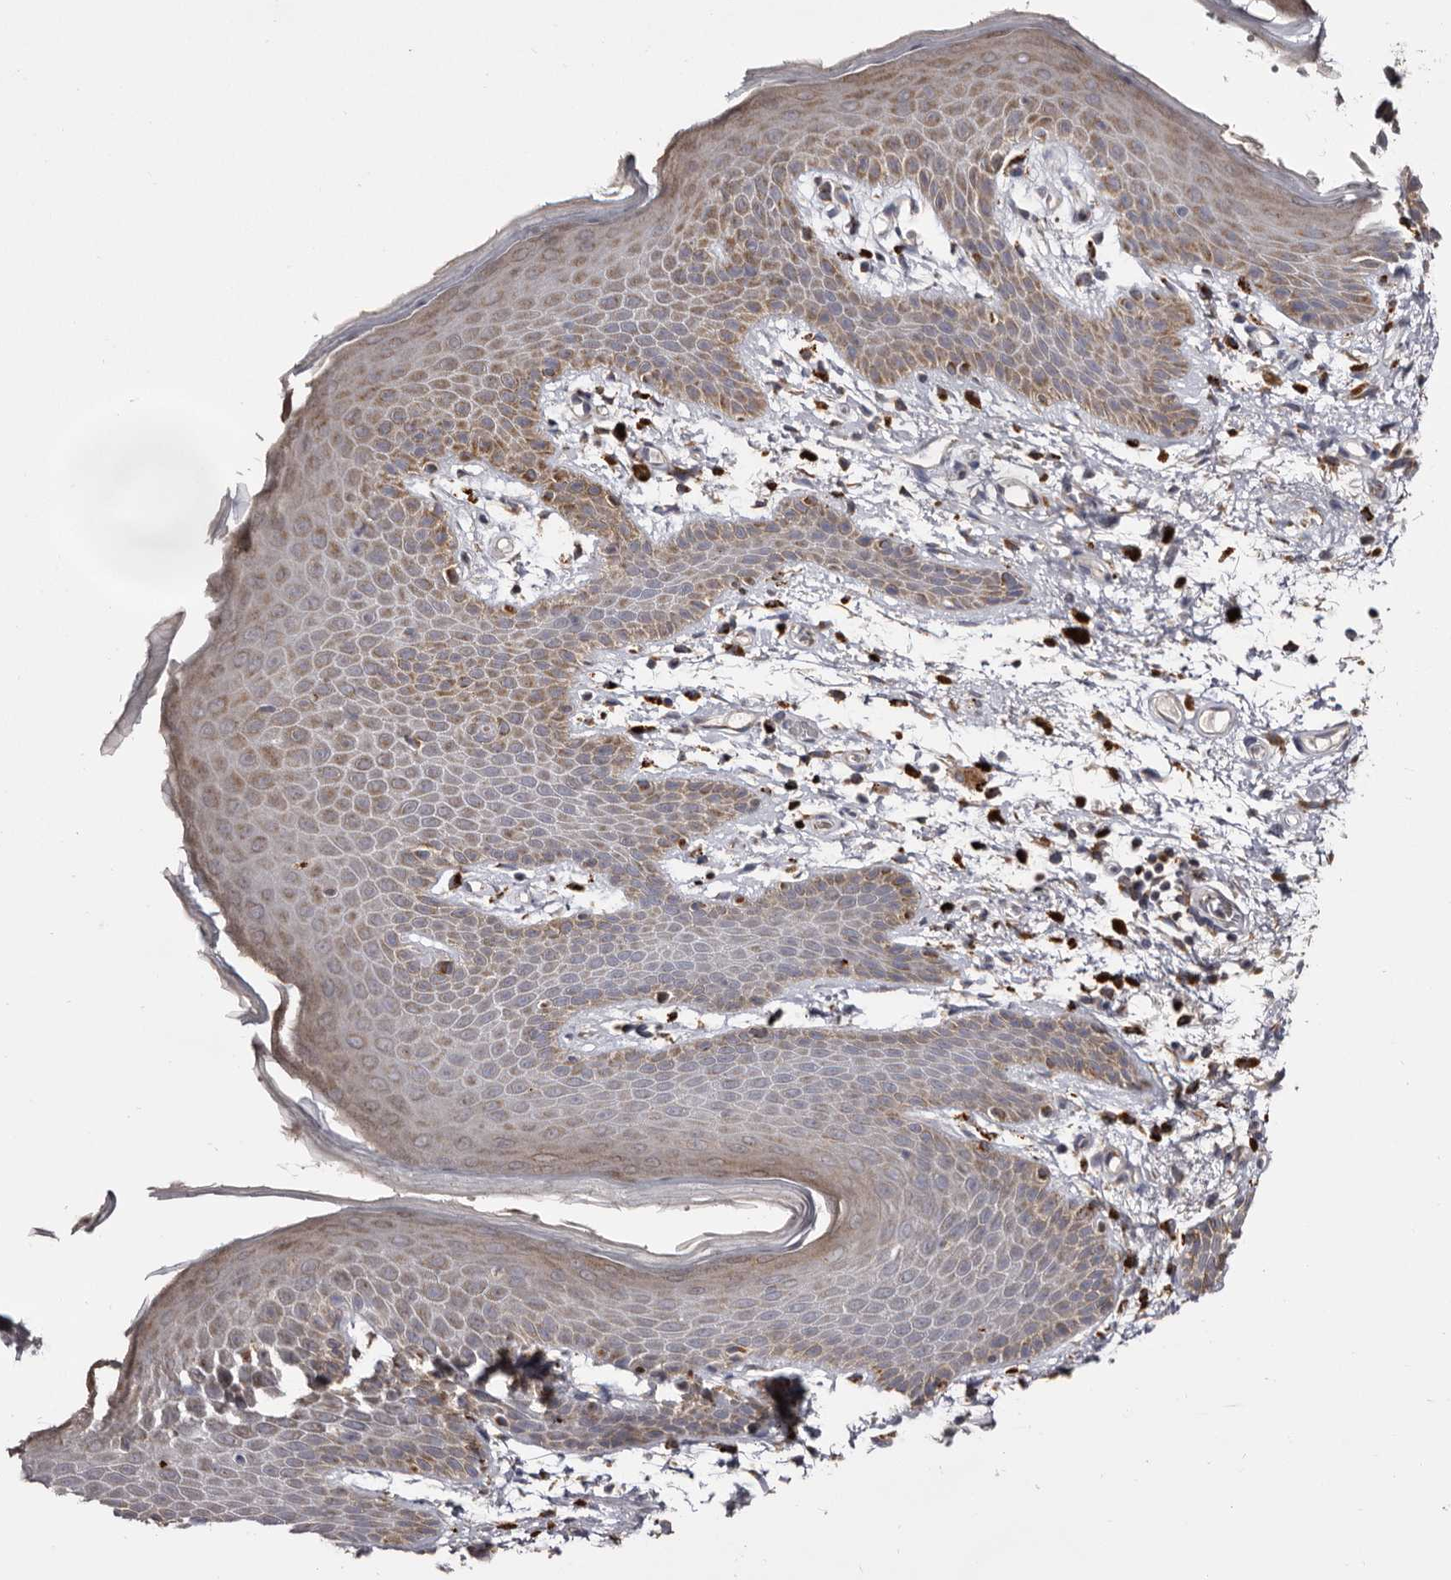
{"staining": {"intensity": "moderate", "quantity": "25%-75%", "location": "cytoplasmic/membranous"}, "tissue": "skin", "cell_type": "Epidermal cells", "image_type": "normal", "snomed": [{"axis": "morphology", "description": "Normal tissue, NOS"}, {"axis": "topography", "description": "Anal"}], "caption": "Unremarkable skin was stained to show a protein in brown. There is medium levels of moderate cytoplasmic/membranous positivity in approximately 25%-75% of epidermal cells. (Stains: DAB (3,3'-diaminobenzidine) in brown, nuclei in blue, Microscopy: brightfield microscopy at high magnification).", "gene": "MECR", "patient": {"sex": "male", "age": 74}}